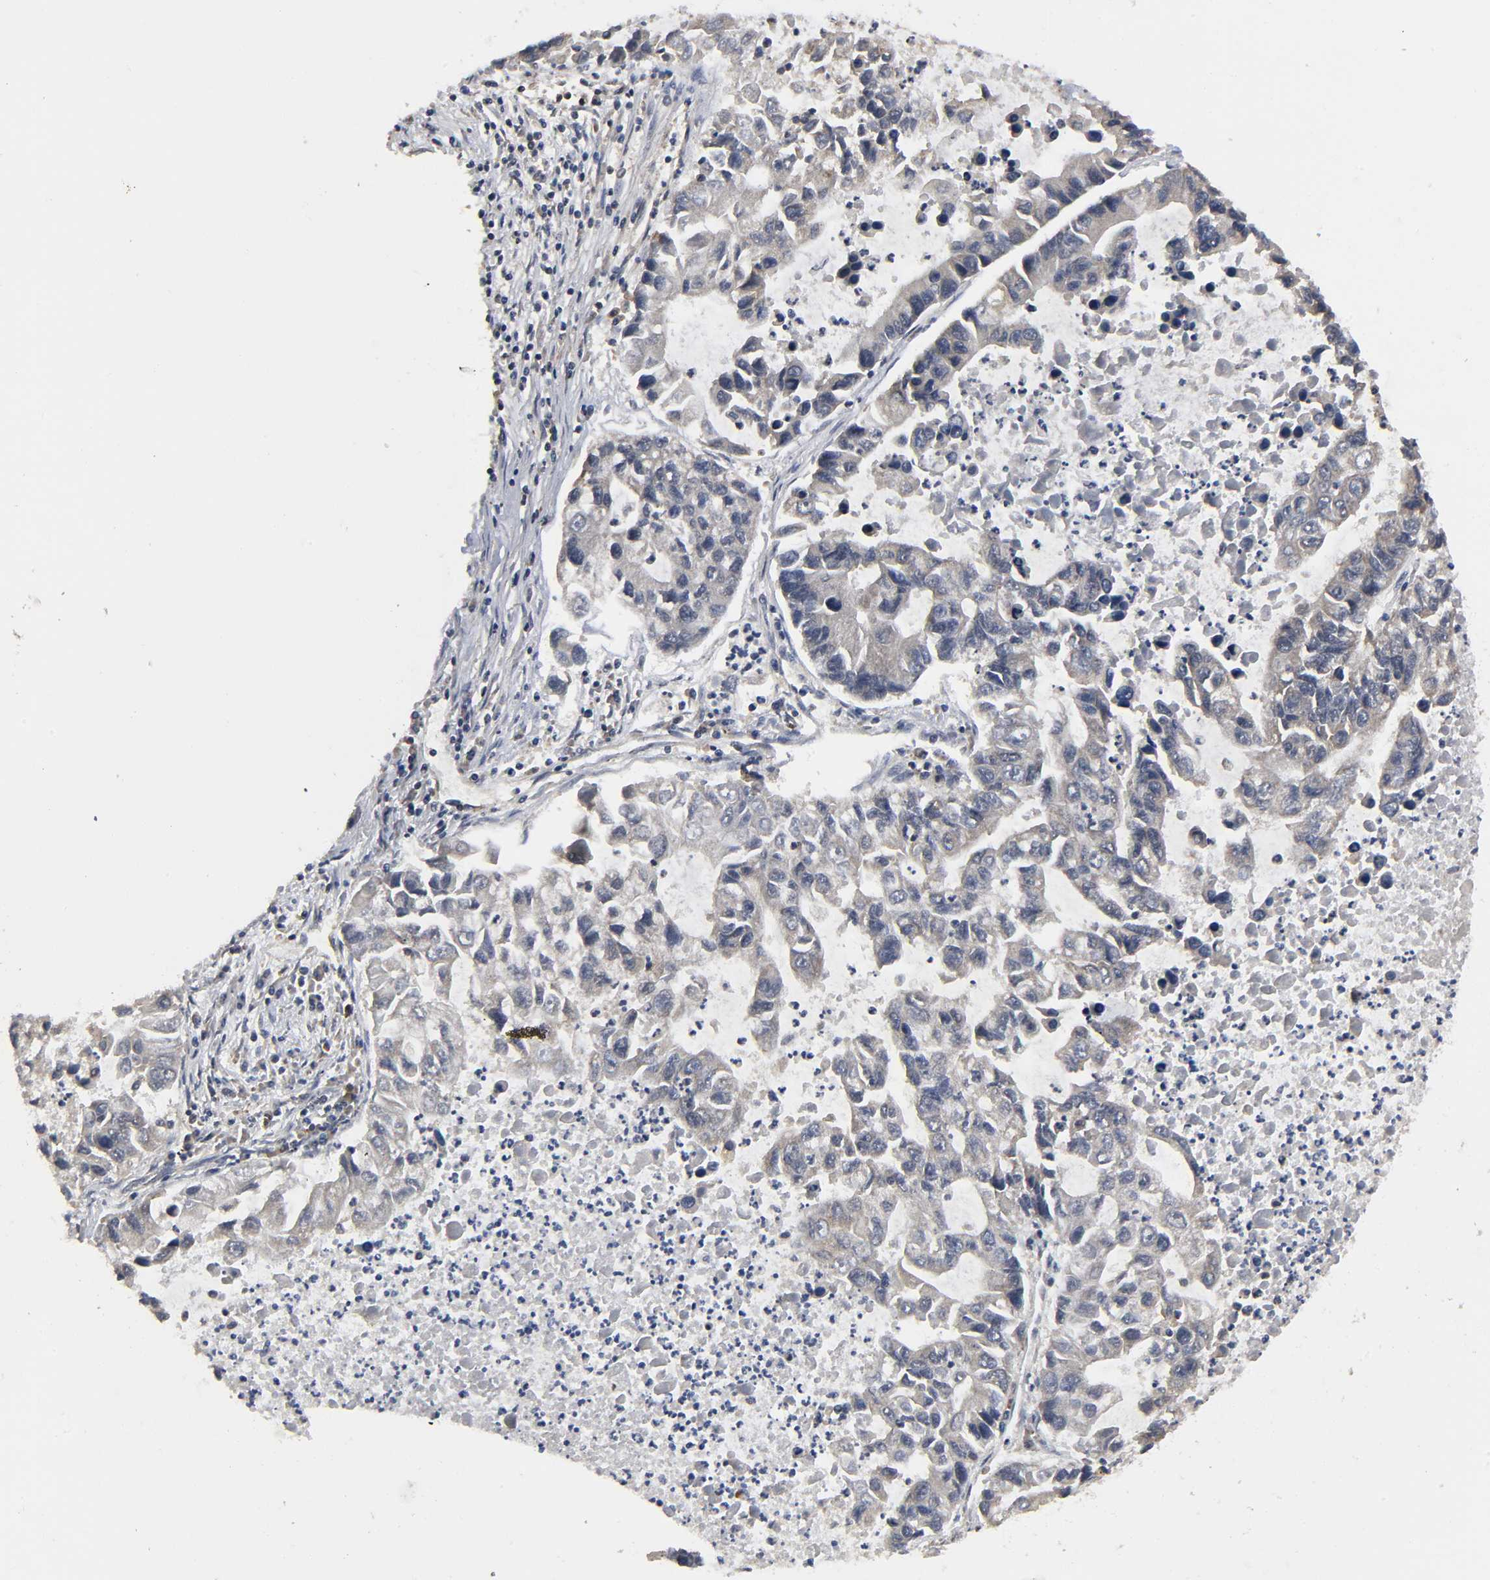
{"staining": {"intensity": "weak", "quantity": ">75%", "location": "cytoplasmic/membranous"}, "tissue": "lung cancer", "cell_type": "Tumor cells", "image_type": "cancer", "snomed": [{"axis": "morphology", "description": "Adenocarcinoma, NOS"}, {"axis": "topography", "description": "Lung"}], "caption": "Tumor cells exhibit low levels of weak cytoplasmic/membranous expression in about >75% of cells in lung adenocarcinoma. (IHC, brightfield microscopy, high magnification).", "gene": "COX6B1", "patient": {"sex": "female", "age": 51}}